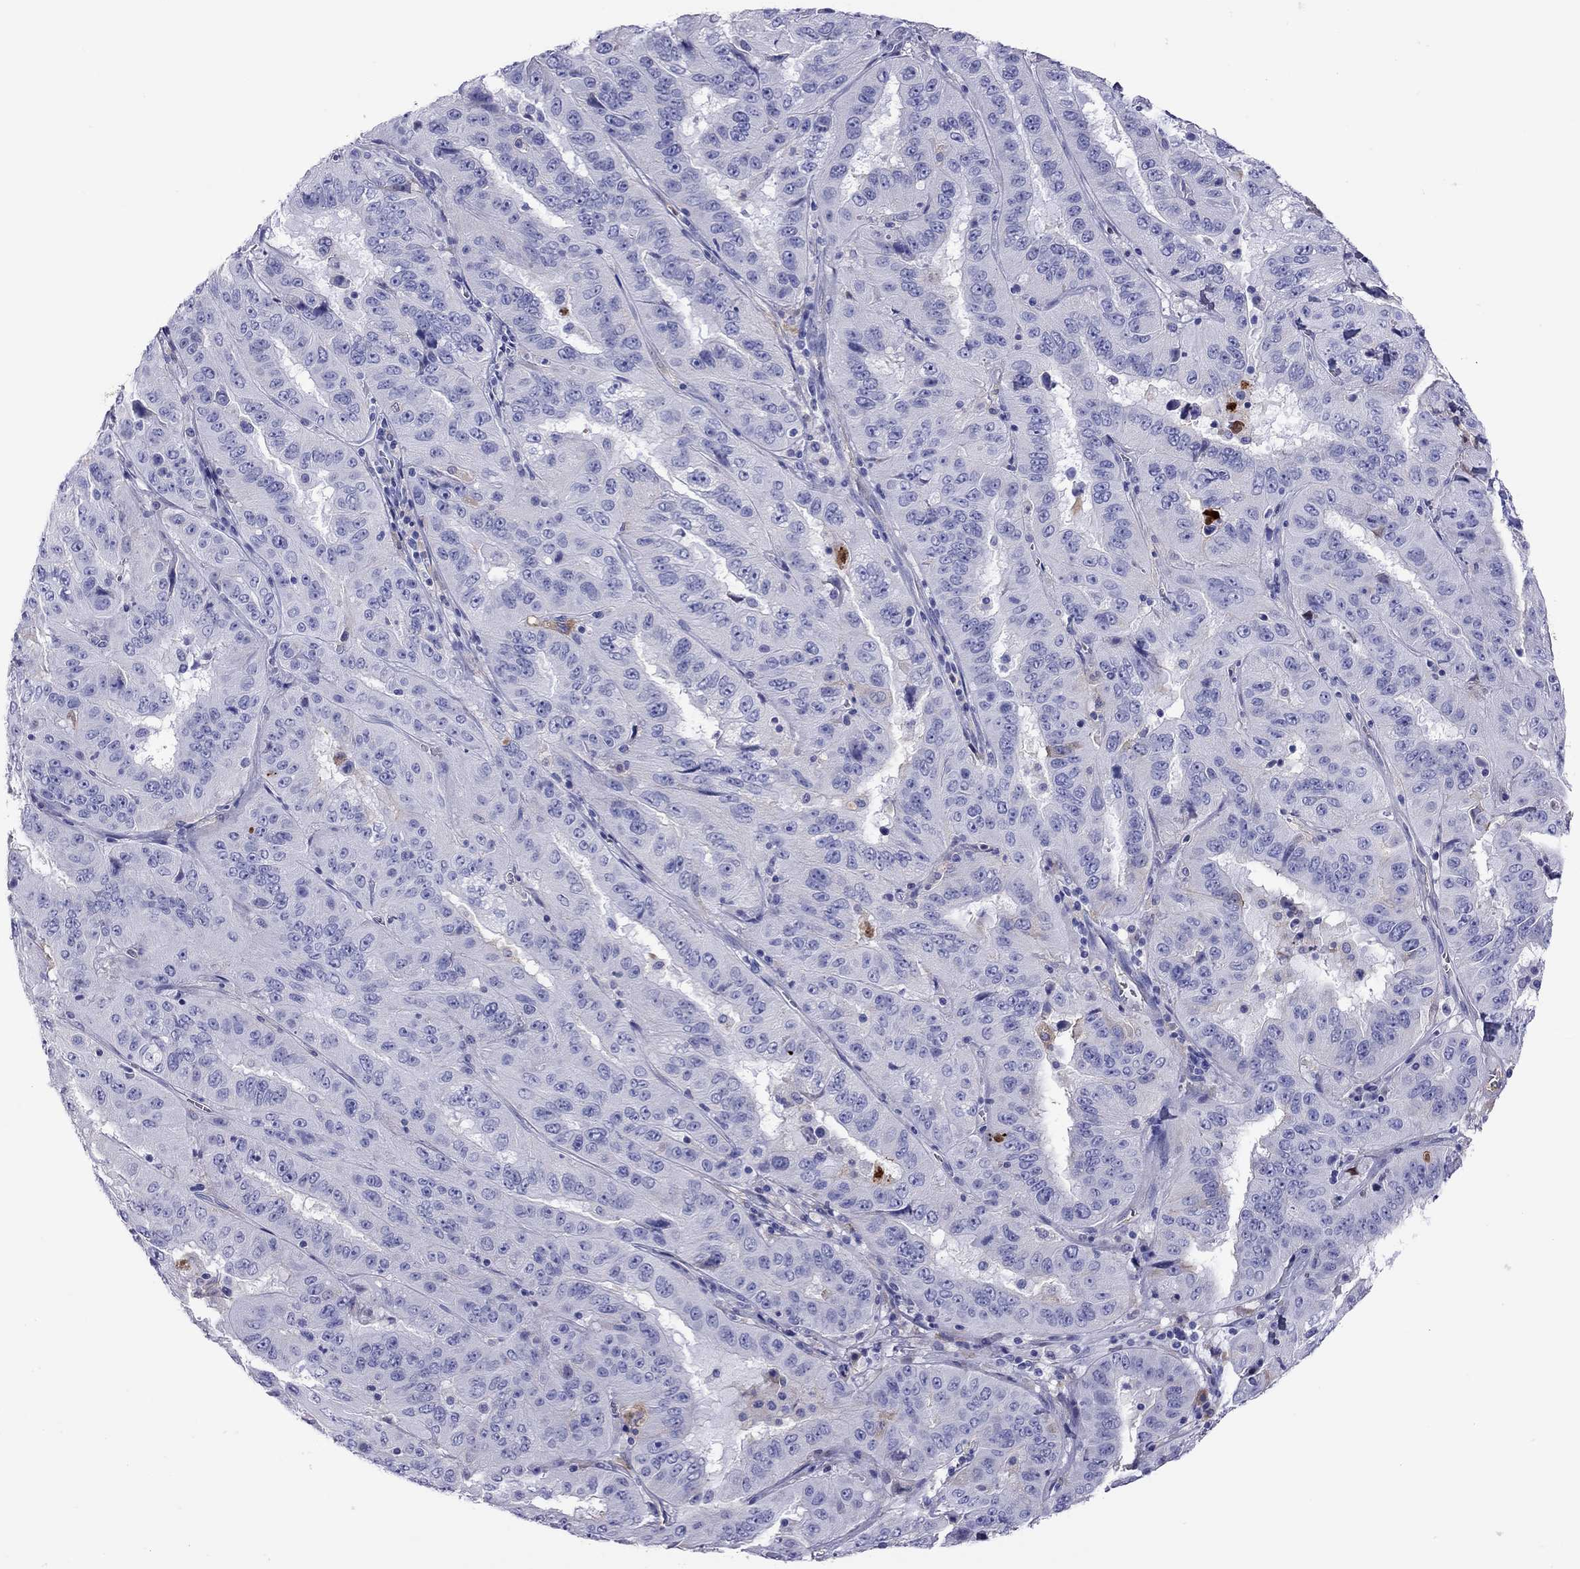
{"staining": {"intensity": "negative", "quantity": "none", "location": "none"}, "tissue": "pancreatic cancer", "cell_type": "Tumor cells", "image_type": "cancer", "snomed": [{"axis": "morphology", "description": "Adenocarcinoma, NOS"}, {"axis": "topography", "description": "Pancreas"}], "caption": "Immunohistochemistry (IHC) of human pancreatic adenocarcinoma shows no staining in tumor cells.", "gene": "SERPINA3", "patient": {"sex": "male", "age": 63}}